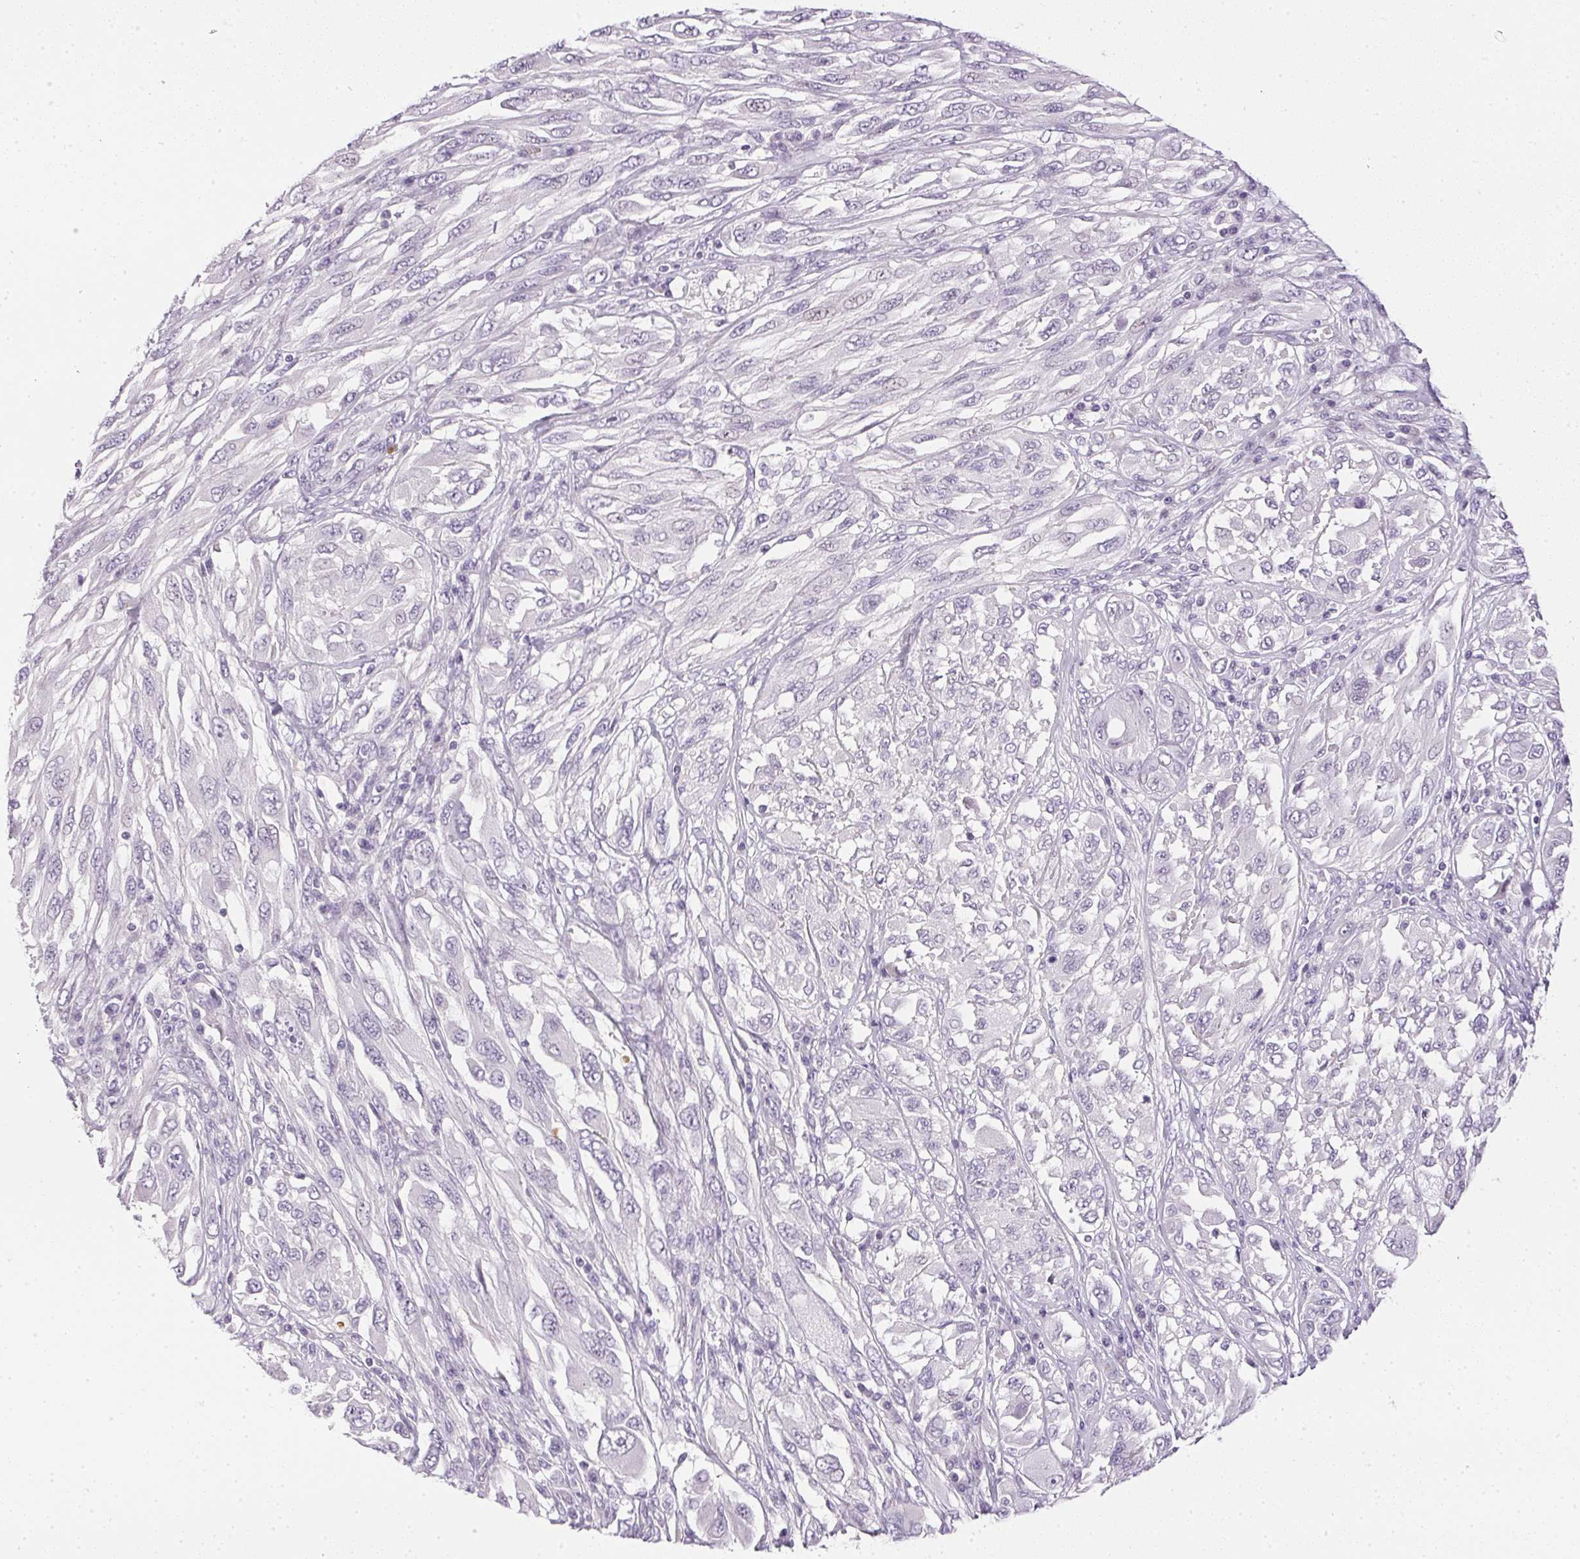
{"staining": {"intensity": "negative", "quantity": "none", "location": "none"}, "tissue": "melanoma", "cell_type": "Tumor cells", "image_type": "cancer", "snomed": [{"axis": "morphology", "description": "Malignant melanoma, NOS"}, {"axis": "topography", "description": "Skin"}], "caption": "Immunohistochemistry image of neoplastic tissue: melanoma stained with DAB exhibits no significant protein staining in tumor cells.", "gene": "GSDMC", "patient": {"sex": "female", "age": 91}}